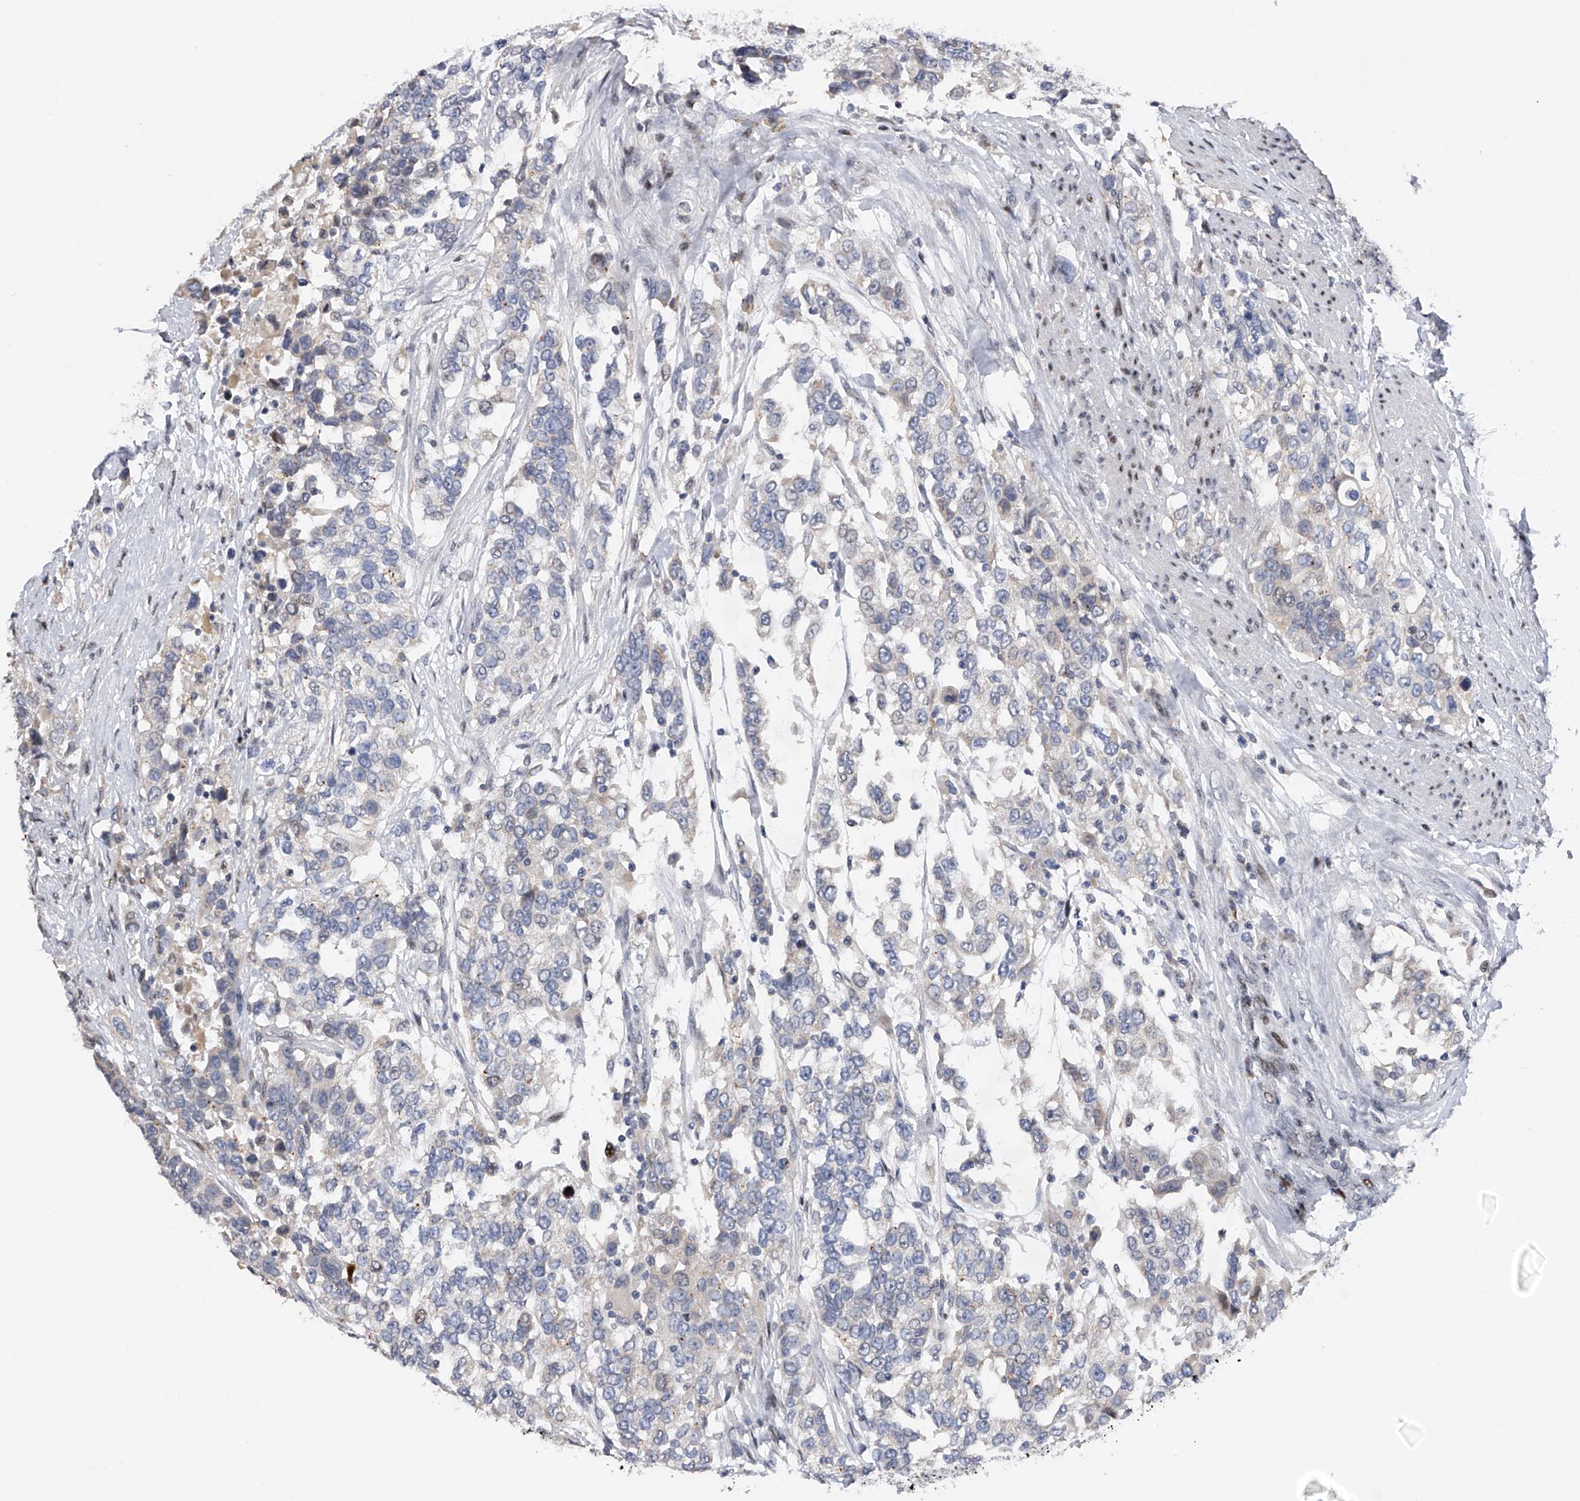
{"staining": {"intensity": "negative", "quantity": "none", "location": "none"}, "tissue": "urothelial cancer", "cell_type": "Tumor cells", "image_type": "cancer", "snomed": [{"axis": "morphology", "description": "Urothelial carcinoma, High grade"}, {"axis": "topography", "description": "Urinary bladder"}], "caption": "High magnification brightfield microscopy of high-grade urothelial carcinoma stained with DAB (brown) and counterstained with hematoxylin (blue): tumor cells show no significant staining. Brightfield microscopy of IHC stained with DAB (3,3'-diaminobenzidine) (brown) and hematoxylin (blue), captured at high magnification.", "gene": "RWDD2A", "patient": {"sex": "female", "age": 80}}